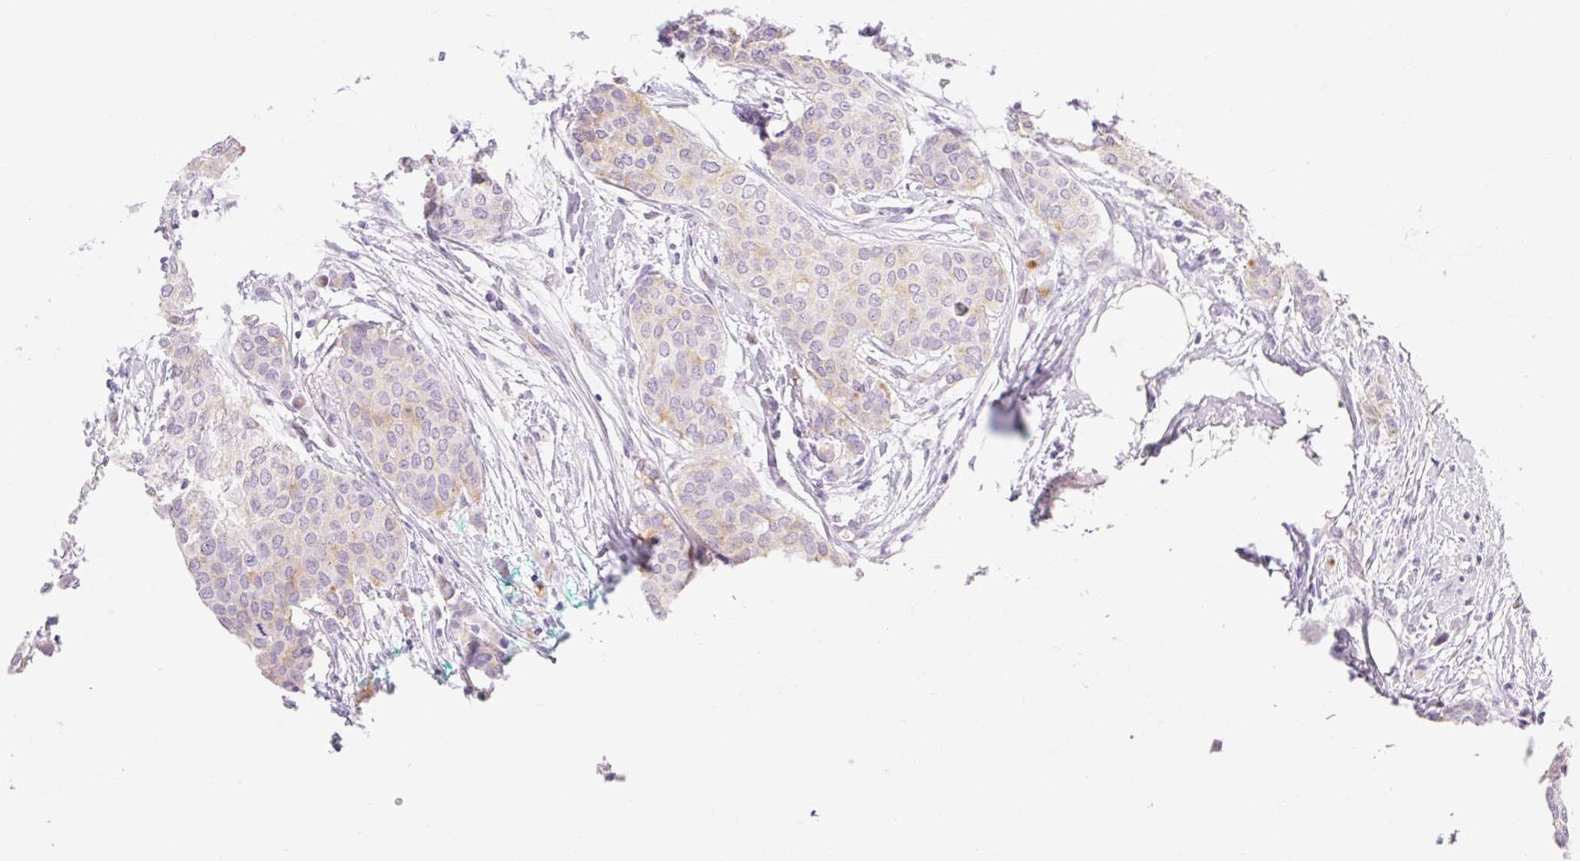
{"staining": {"intensity": "weak", "quantity": "<25%", "location": "cytoplasmic/membranous"}, "tissue": "breast cancer", "cell_type": "Tumor cells", "image_type": "cancer", "snomed": [{"axis": "morphology", "description": "Duct carcinoma"}, {"axis": "topography", "description": "Breast"}], "caption": "Tumor cells are negative for protein expression in human breast intraductal carcinoma.", "gene": "TAF1L", "patient": {"sex": "female", "age": 47}}